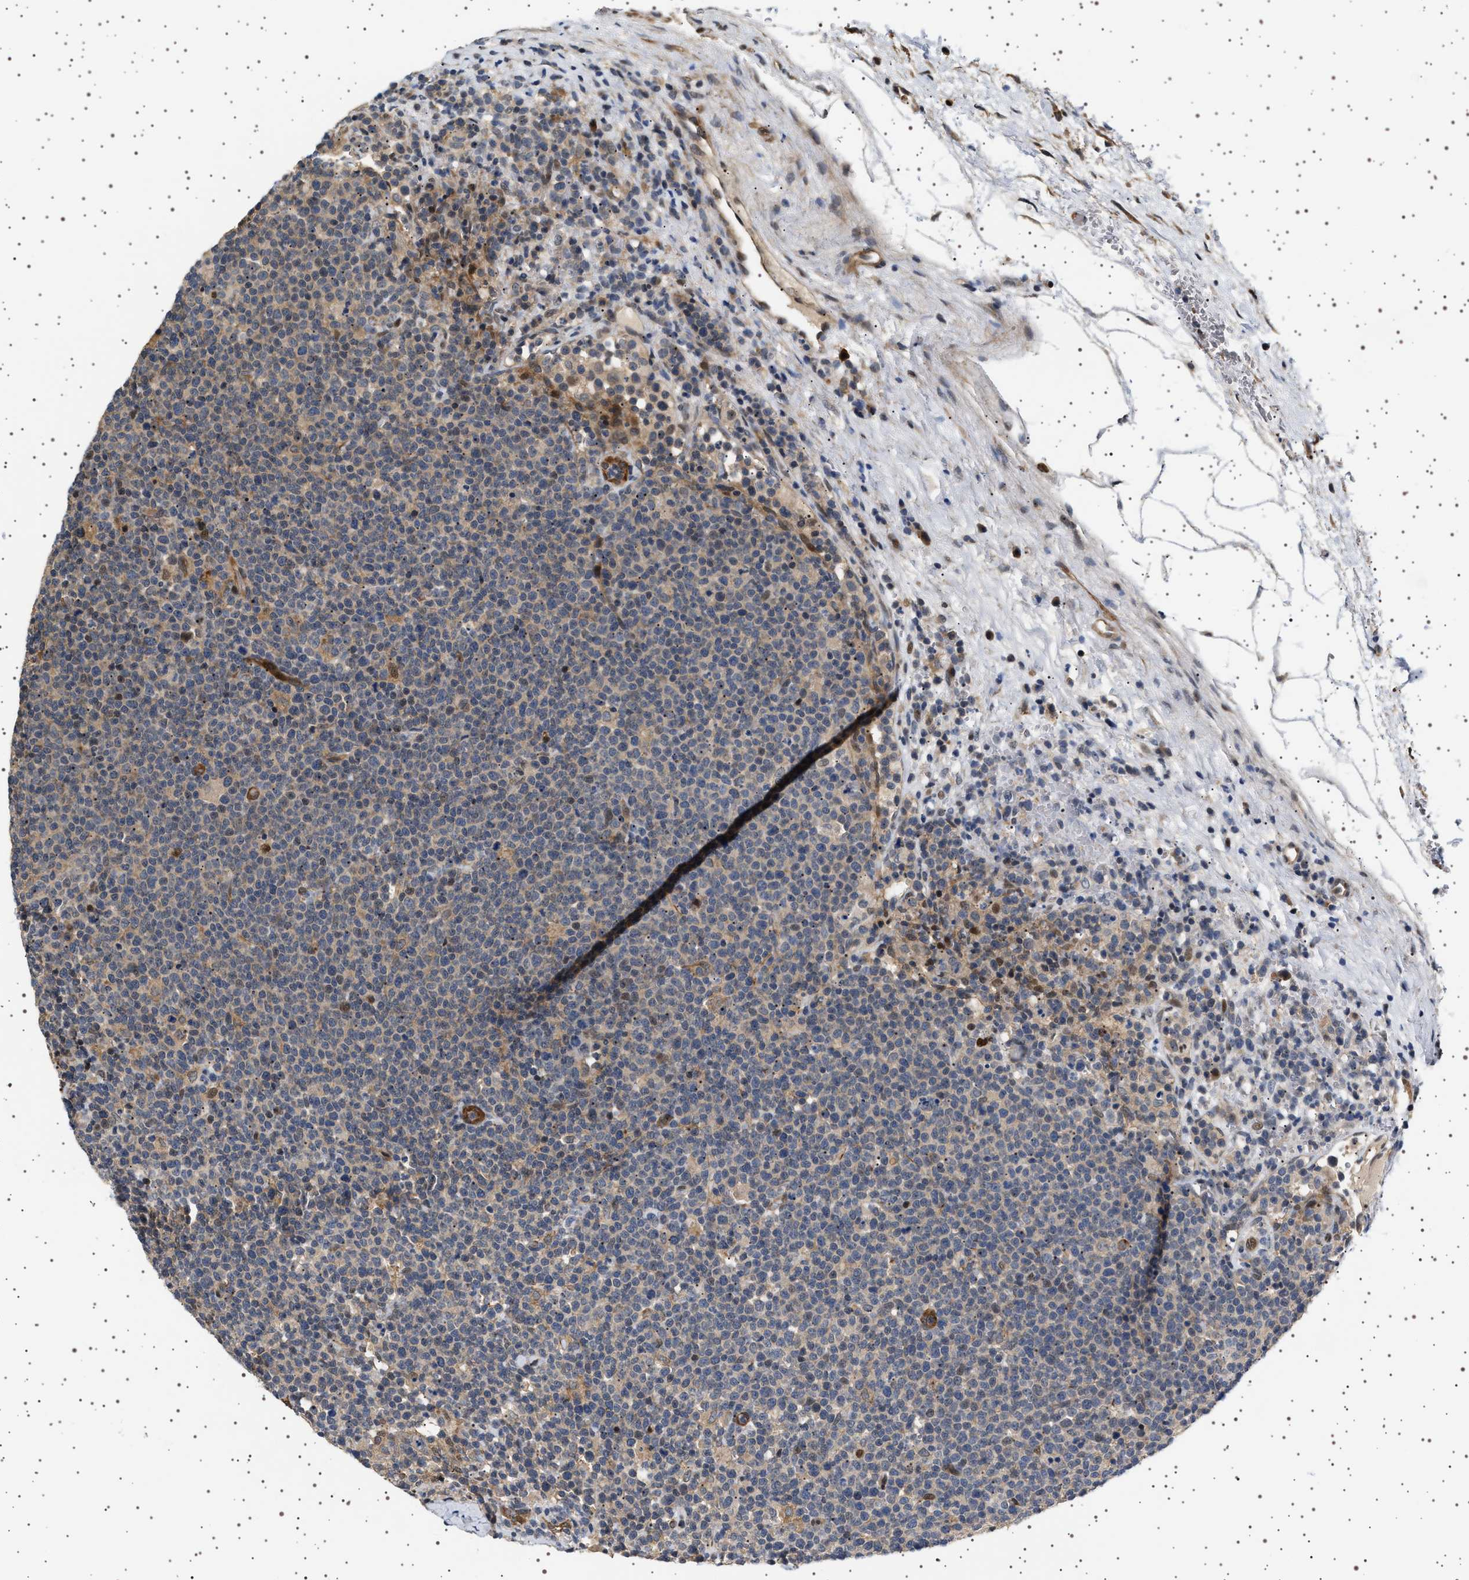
{"staining": {"intensity": "negative", "quantity": "none", "location": "none"}, "tissue": "lymphoma", "cell_type": "Tumor cells", "image_type": "cancer", "snomed": [{"axis": "morphology", "description": "Malignant lymphoma, non-Hodgkin's type, High grade"}, {"axis": "topography", "description": "Lymph node"}], "caption": "Tumor cells are negative for protein expression in human high-grade malignant lymphoma, non-Hodgkin's type.", "gene": "BAG3", "patient": {"sex": "male", "age": 61}}